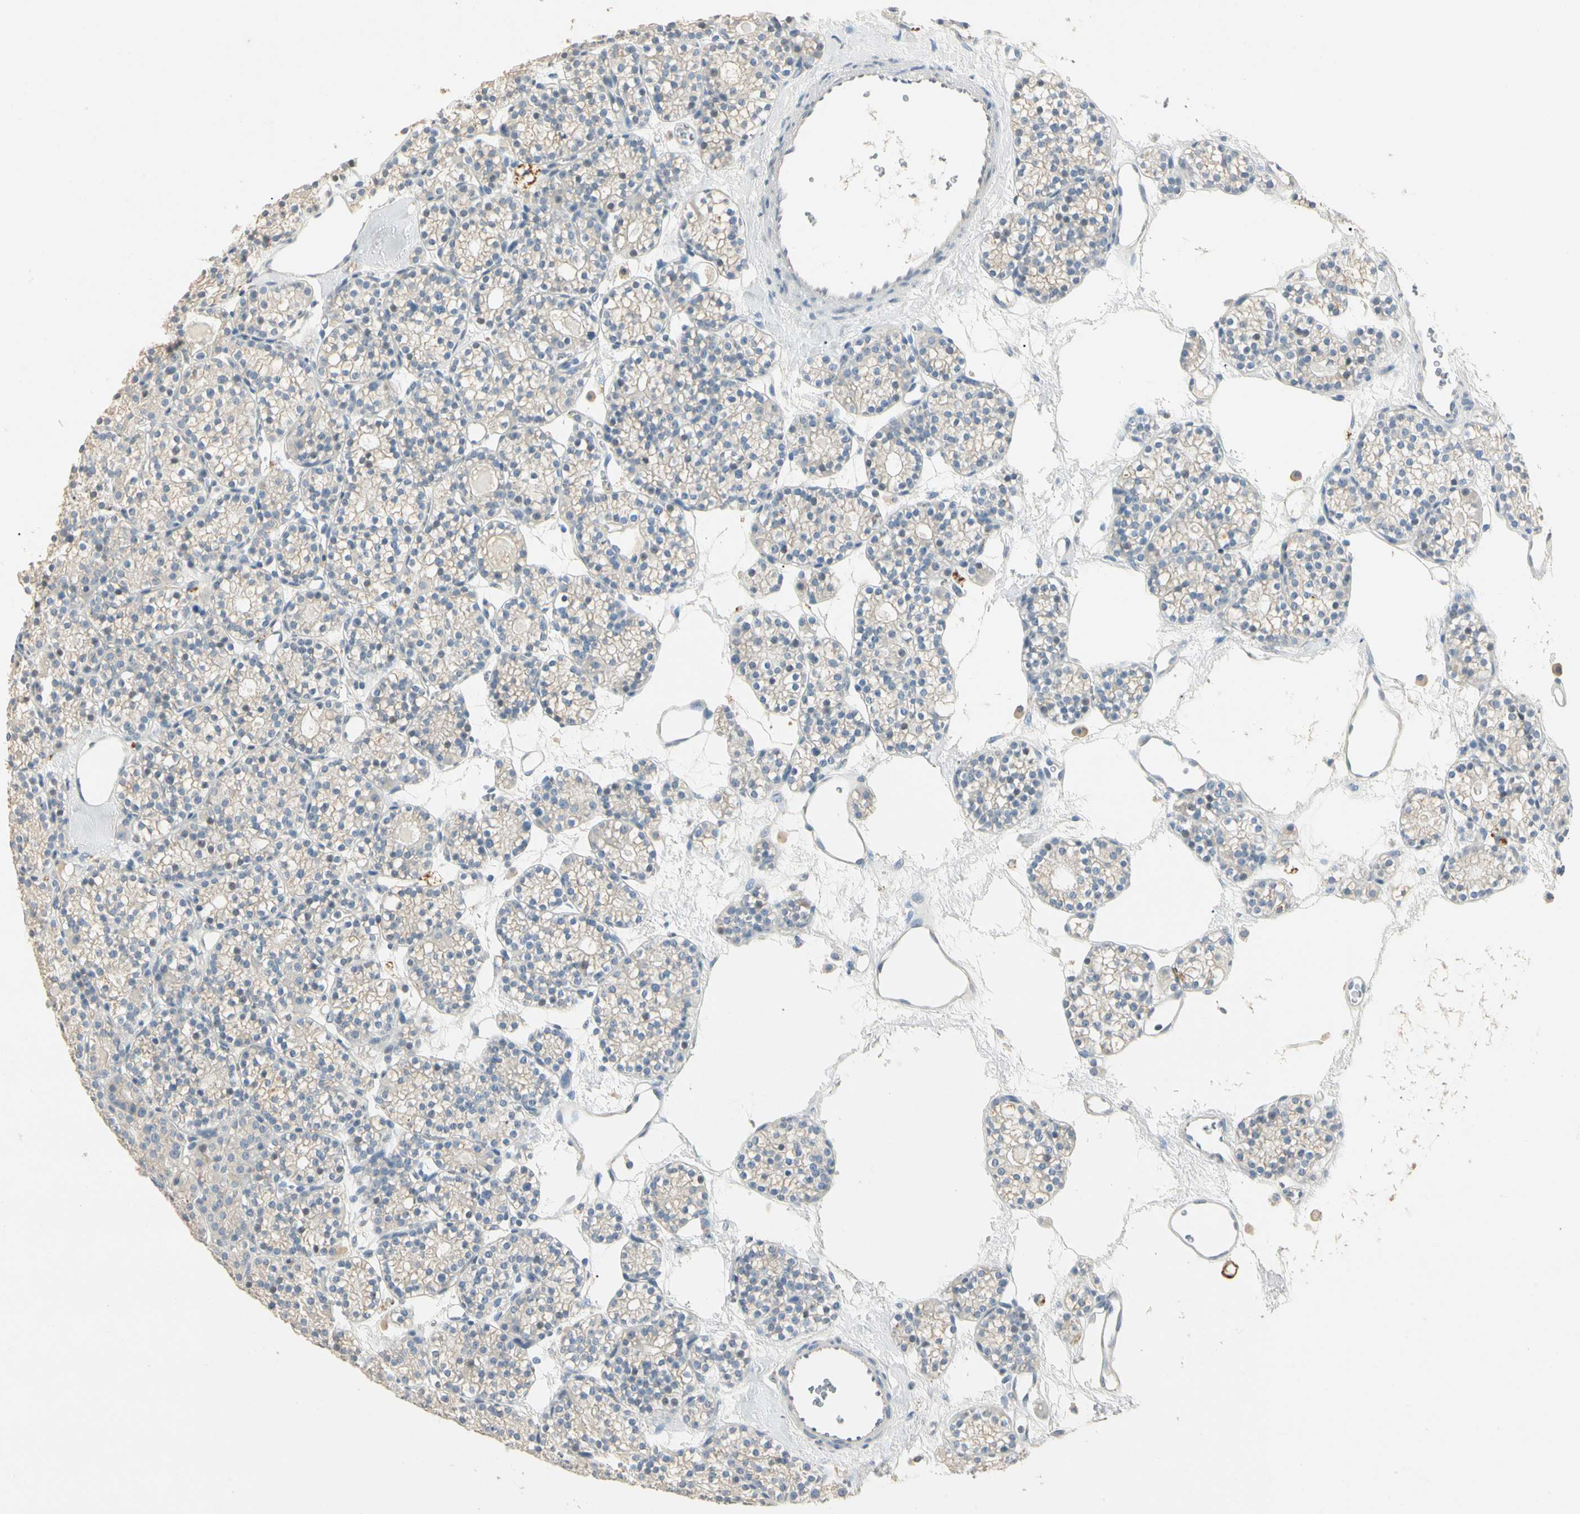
{"staining": {"intensity": "negative", "quantity": "none", "location": "none"}, "tissue": "parathyroid gland", "cell_type": "Glandular cells", "image_type": "normal", "snomed": [{"axis": "morphology", "description": "Normal tissue, NOS"}, {"axis": "topography", "description": "Parathyroid gland"}], "caption": "Immunohistochemical staining of benign parathyroid gland displays no significant expression in glandular cells.", "gene": "PRSS21", "patient": {"sex": "female", "age": 64}}